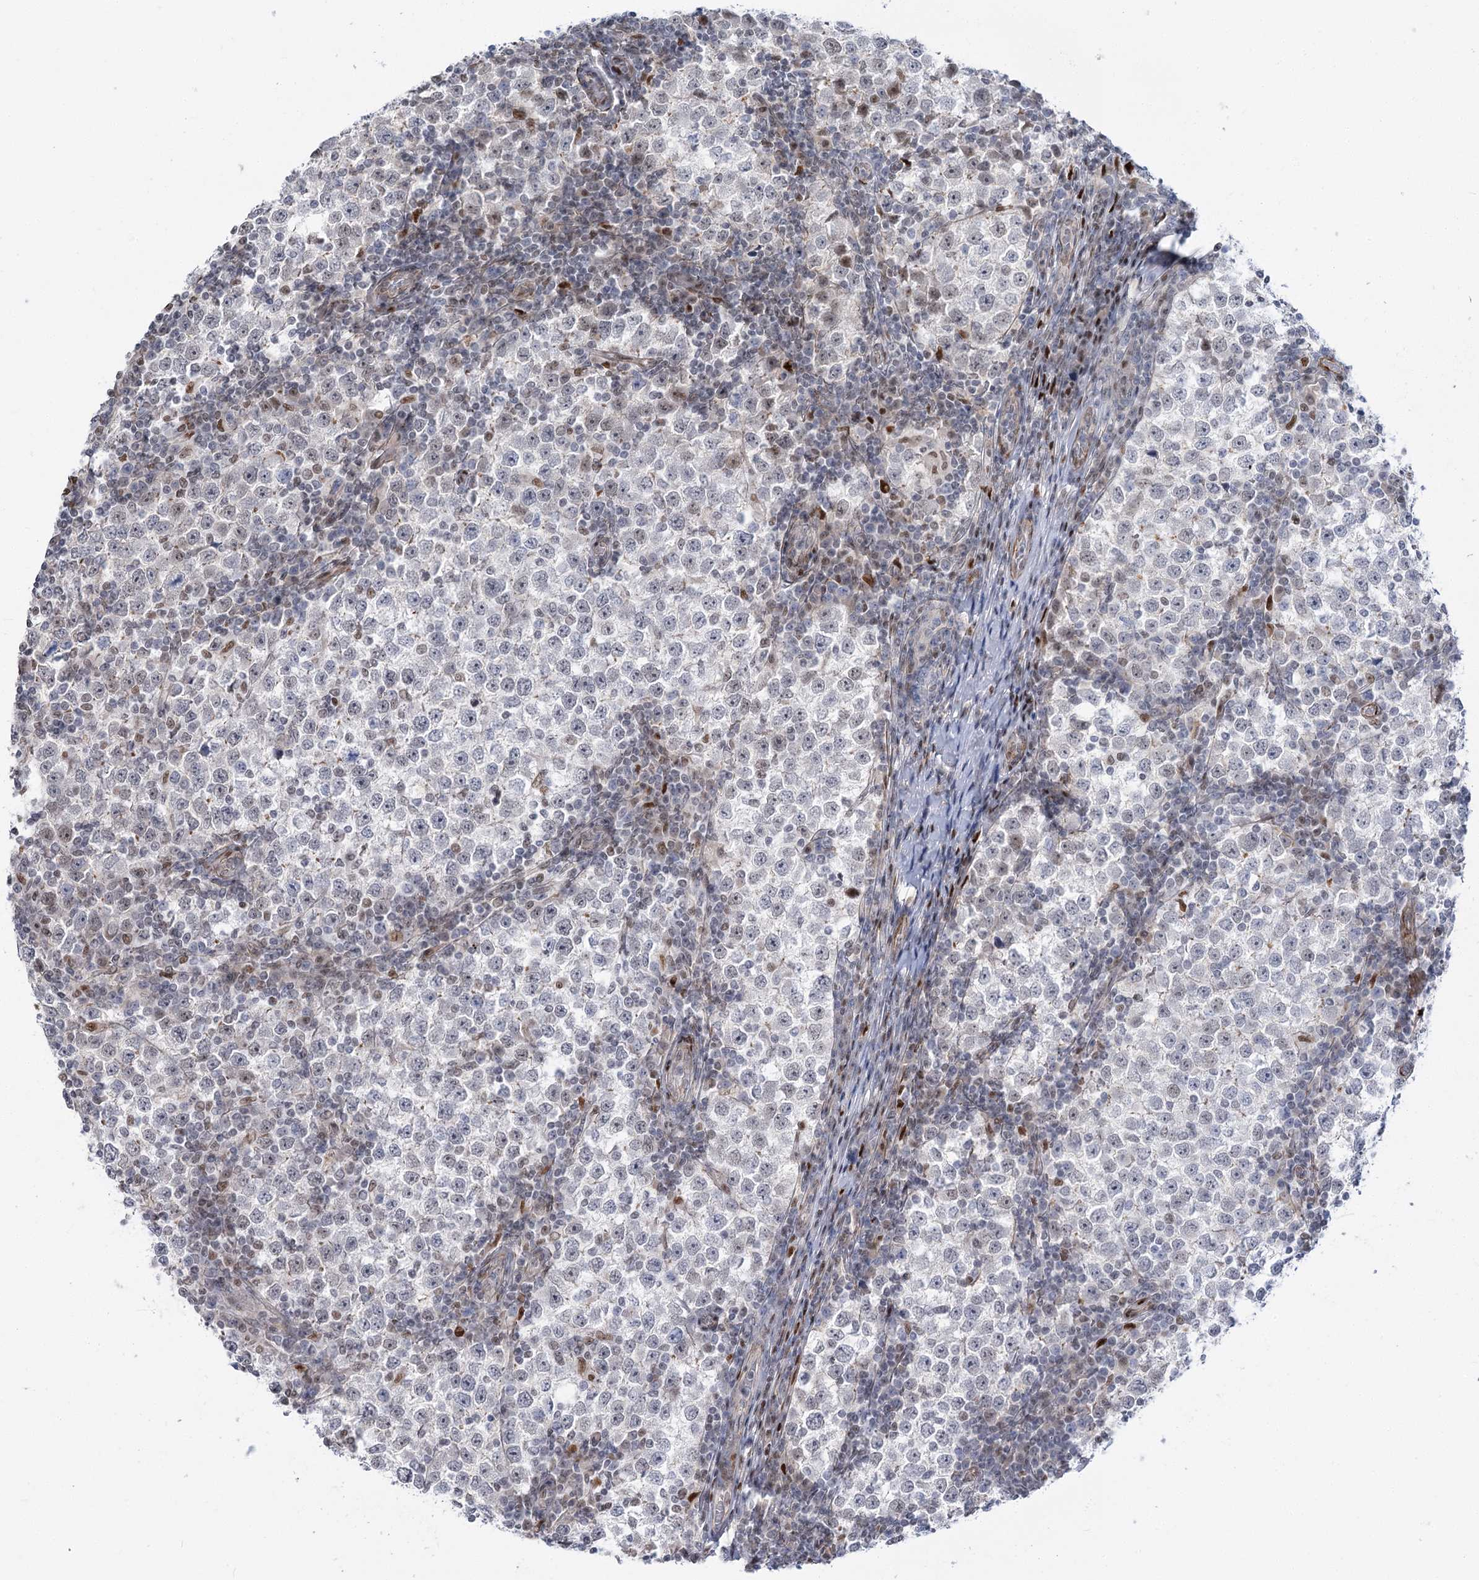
{"staining": {"intensity": "negative", "quantity": "none", "location": "none"}, "tissue": "testis cancer", "cell_type": "Tumor cells", "image_type": "cancer", "snomed": [{"axis": "morphology", "description": "Seminoma, NOS"}, {"axis": "topography", "description": "Testis"}], "caption": "This is a photomicrograph of immunohistochemistry staining of testis cancer (seminoma), which shows no expression in tumor cells.", "gene": "ARSI", "patient": {"sex": "male", "age": 65}}